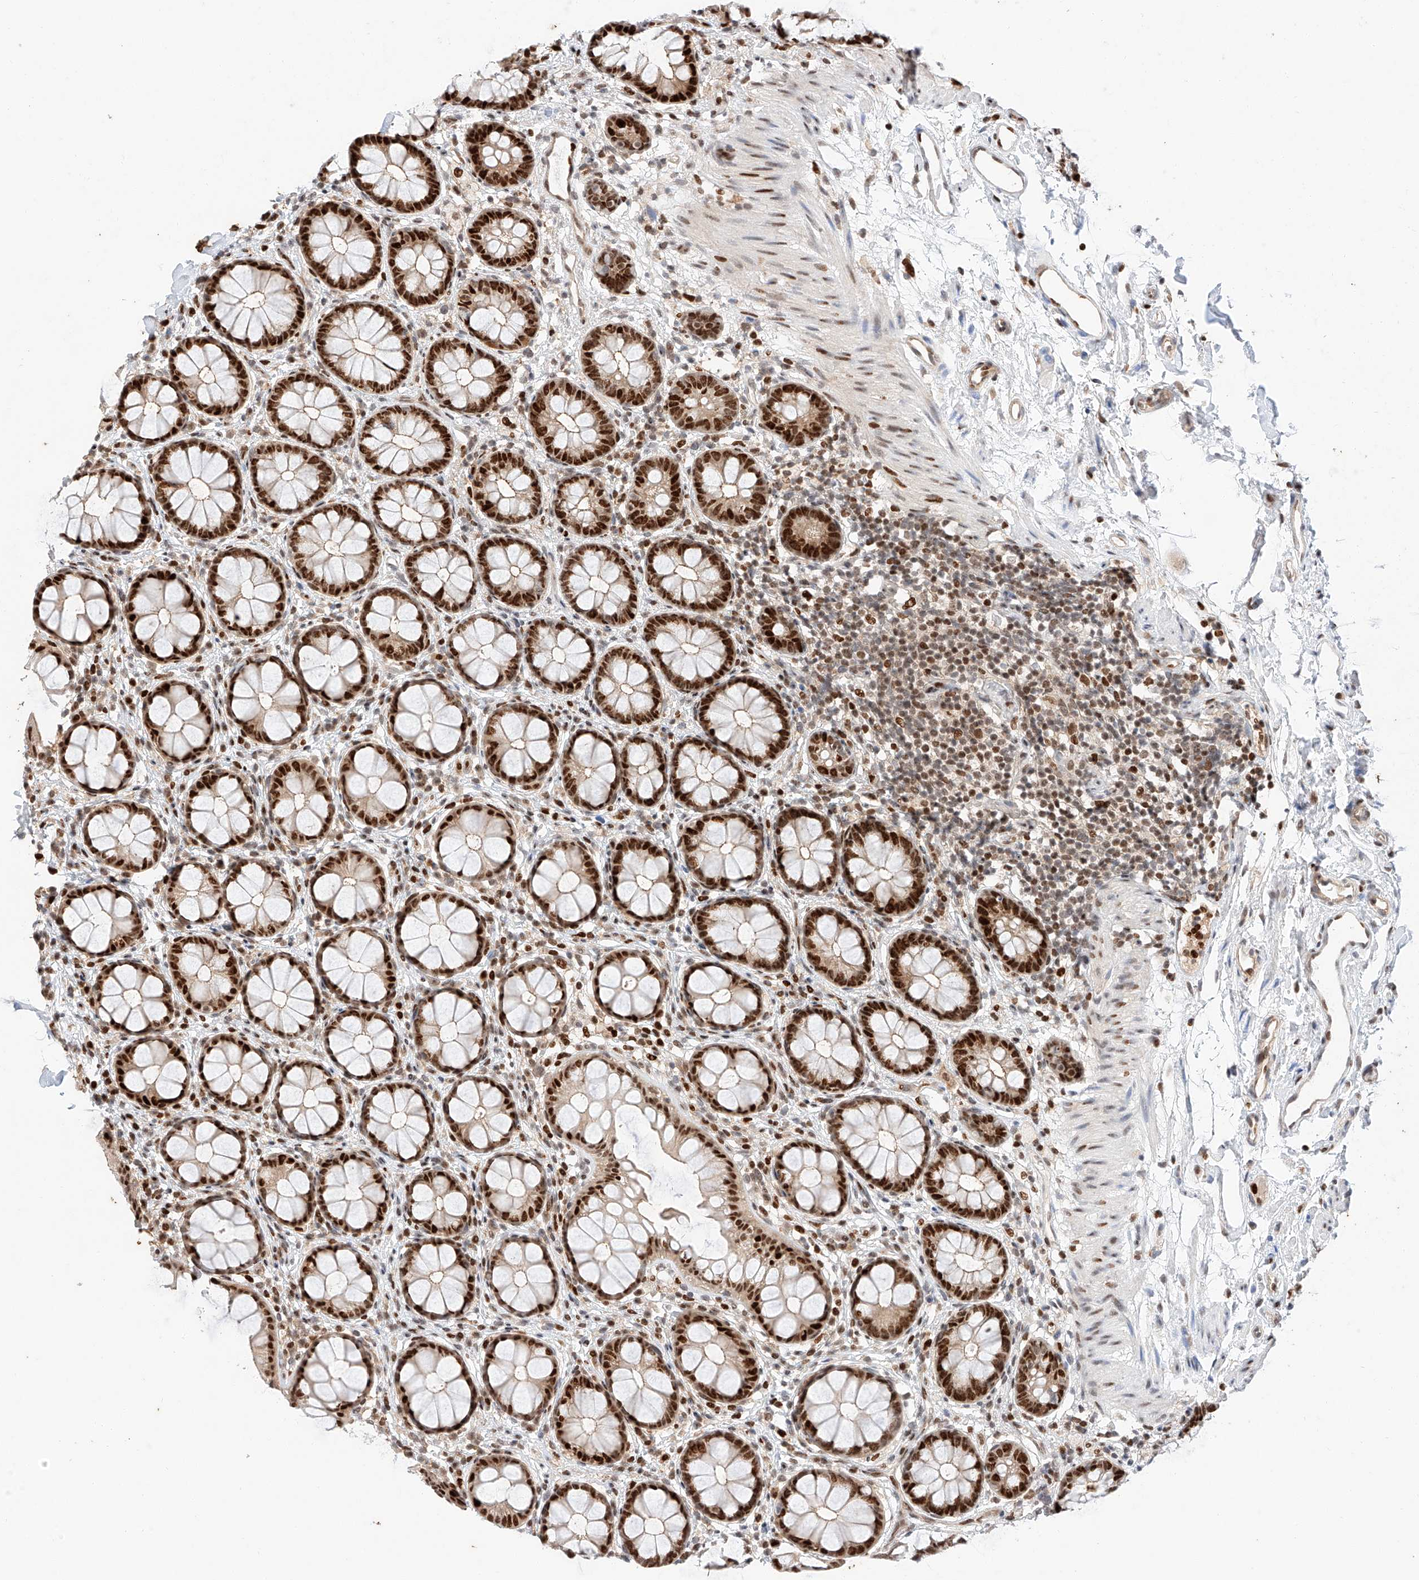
{"staining": {"intensity": "strong", "quantity": ">75%", "location": "nuclear"}, "tissue": "rectum", "cell_type": "Glandular cells", "image_type": "normal", "snomed": [{"axis": "morphology", "description": "Normal tissue, NOS"}, {"axis": "topography", "description": "Rectum"}], "caption": "Protein analysis of benign rectum exhibits strong nuclear expression in approximately >75% of glandular cells. Using DAB (3,3'-diaminobenzidine) (brown) and hematoxylin (blue) stains, captured at high magnification using brightfield microscopy.", "gene": "HDAC9", "patient": {"sex": "female", "age": 65}}